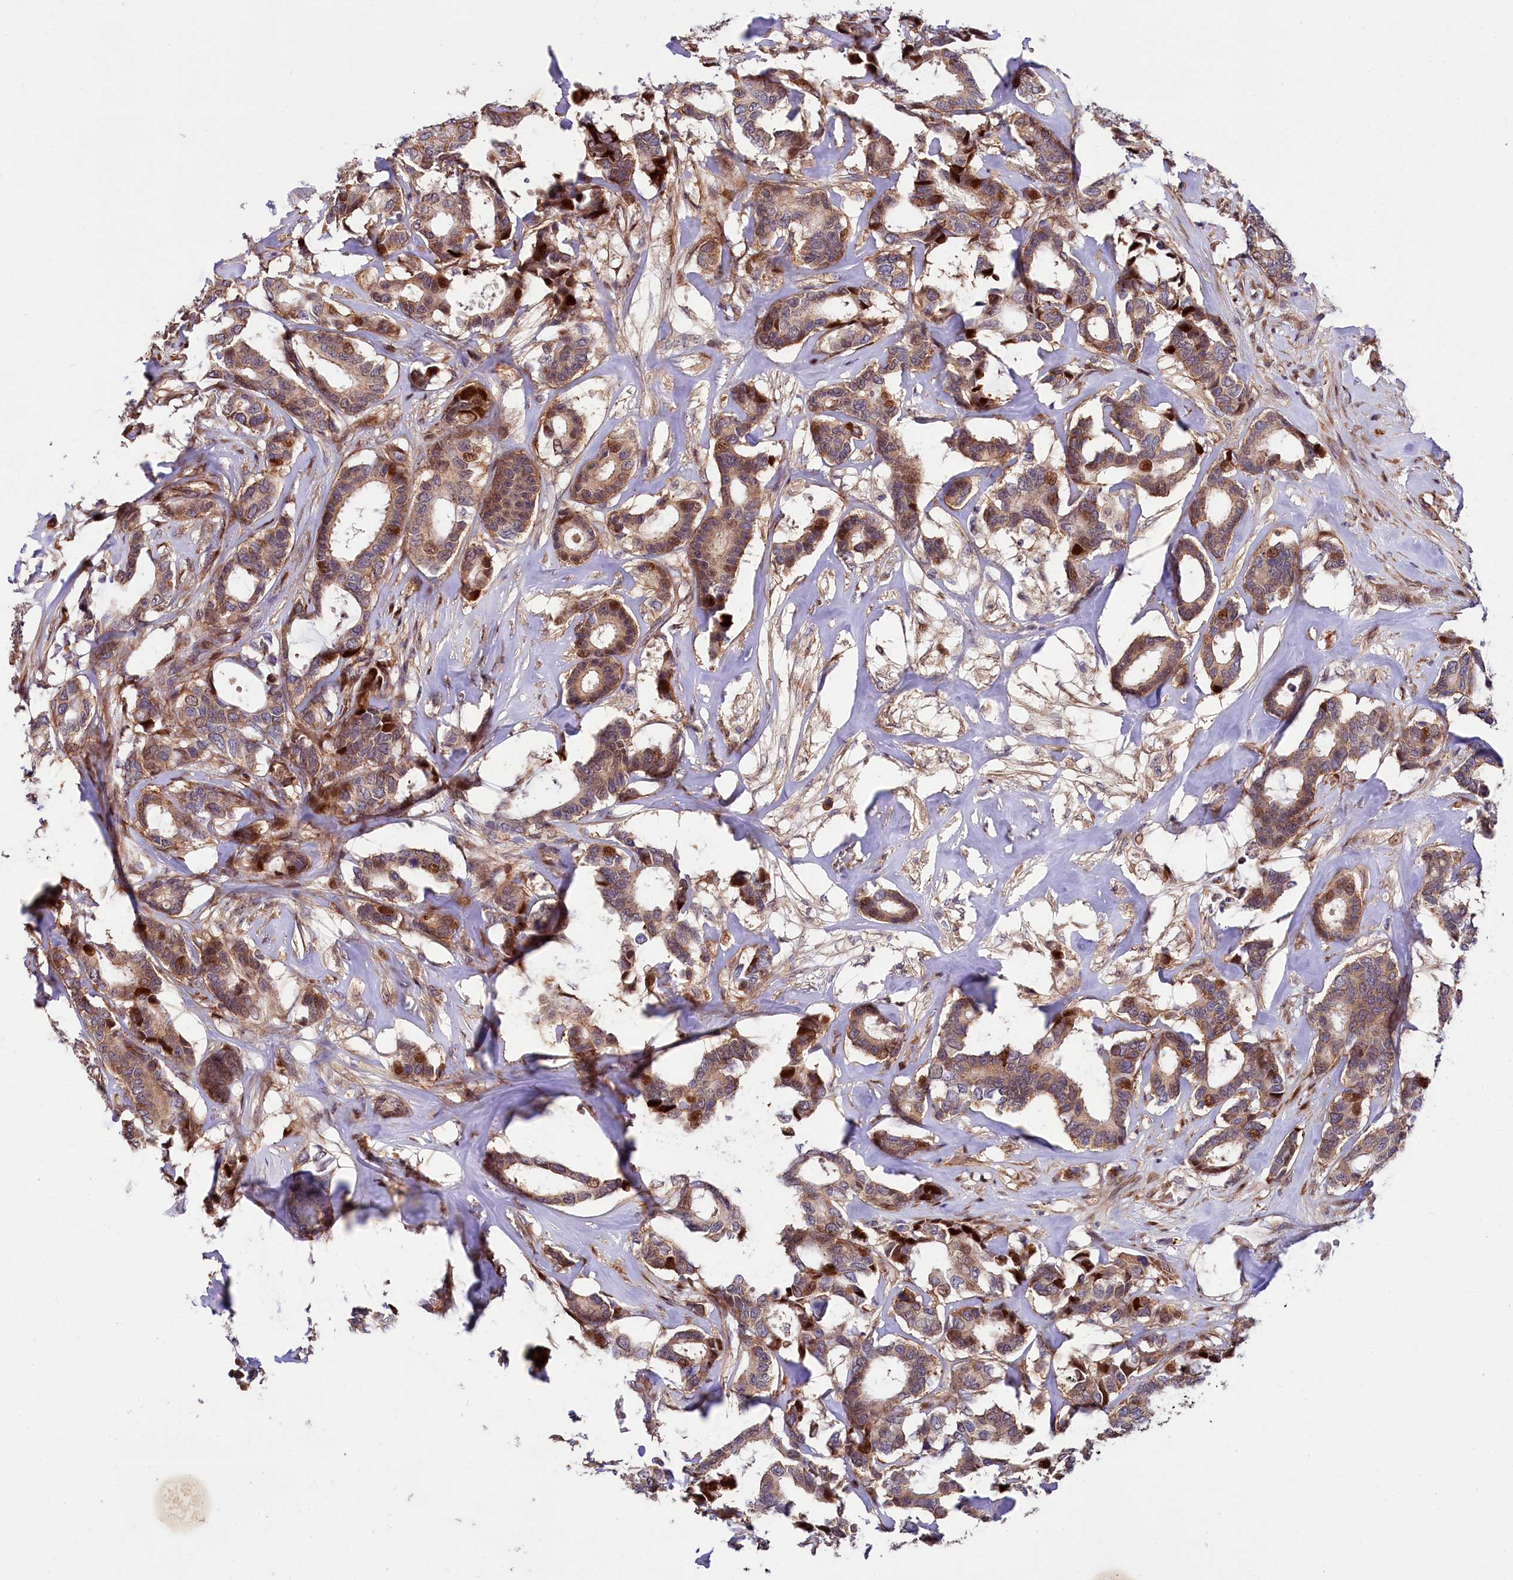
{"staining": {"intensity": "strong", "quantity": "<25%", "location": "cytoplasmic/membranous,nuclear"}, "tissue": "breast cancer", "cell_type": "Tumor cells", "image_type": "cancer", "snomed": [{"axis": "morphology", "description": "Duct carcinoma"}, {"axis": "topography", "description": "Breast"}], "caption": "A micrograph showing strong cytoplasmic/membranous and nuclear staining in approximately <25% of tumor cells in breast cancer (infiltrating ductal carcinoma), as visualized by brown immunohistochemical staining.", "gene": "PDZRN3", "patient": {"sex": "female", "age": 87}}